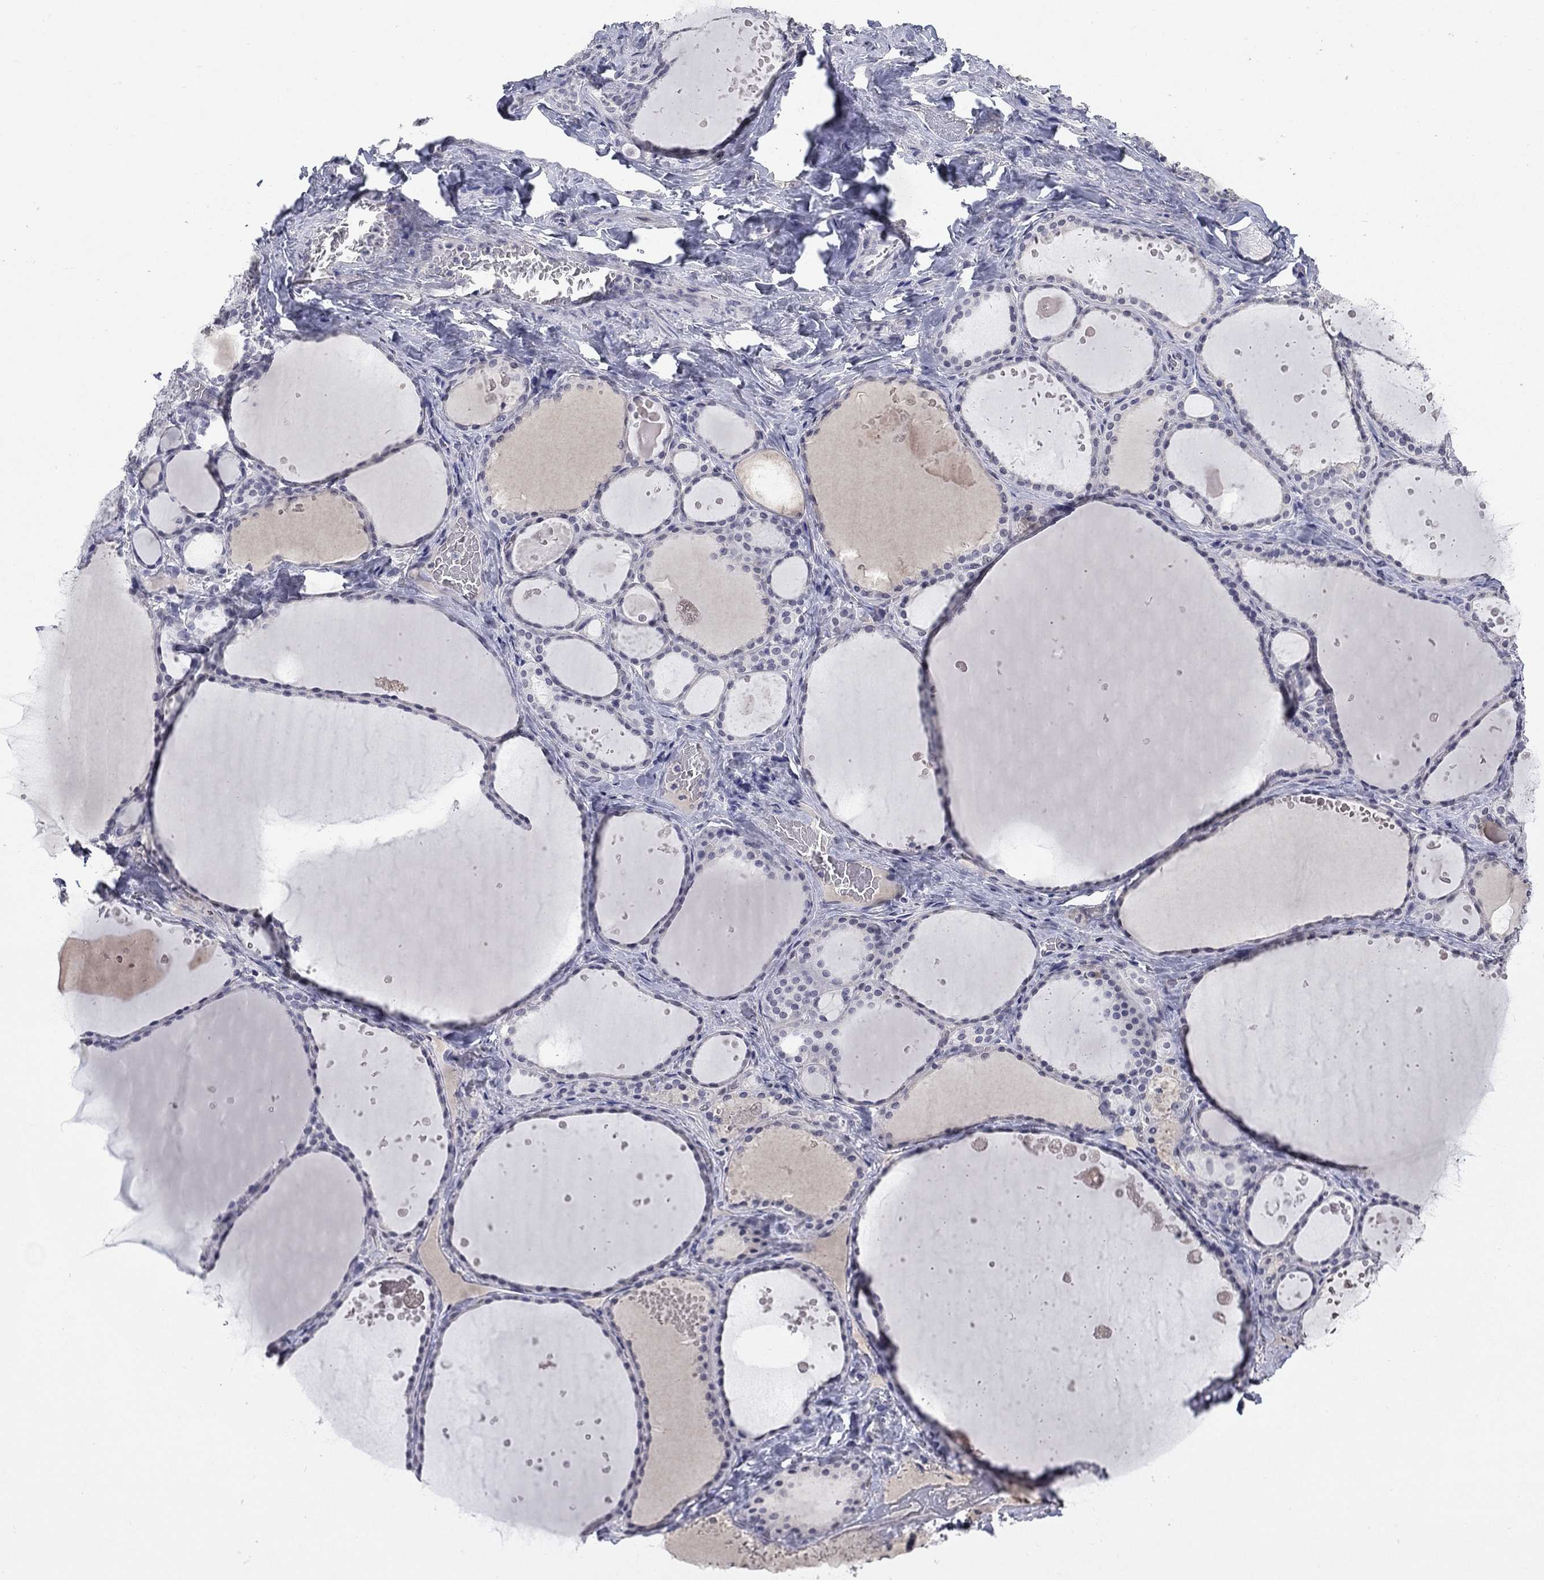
{"staining": {"intensity": "negative", "quantity": "none", "location": "none"}, "tissue": "thyroid gland", "cell_type": "Glandular cells", "image_type": "normal", "snomed": [{"axis": "morphology", "description": "Normal tissue, NOS"}, {"axis": "topography", "description": "Thyroid gland"}], "caption": "A high-resolution histopathology image shows IHC staining of benign thyroid gland, which reveals no significant staining in glandular cells. The staining is performed using DAB brown chromogen with nuclei counter-stained in using hematoxylin.", "gene": "SLC51A", "patient": {"sex": "male", "age": 63}}